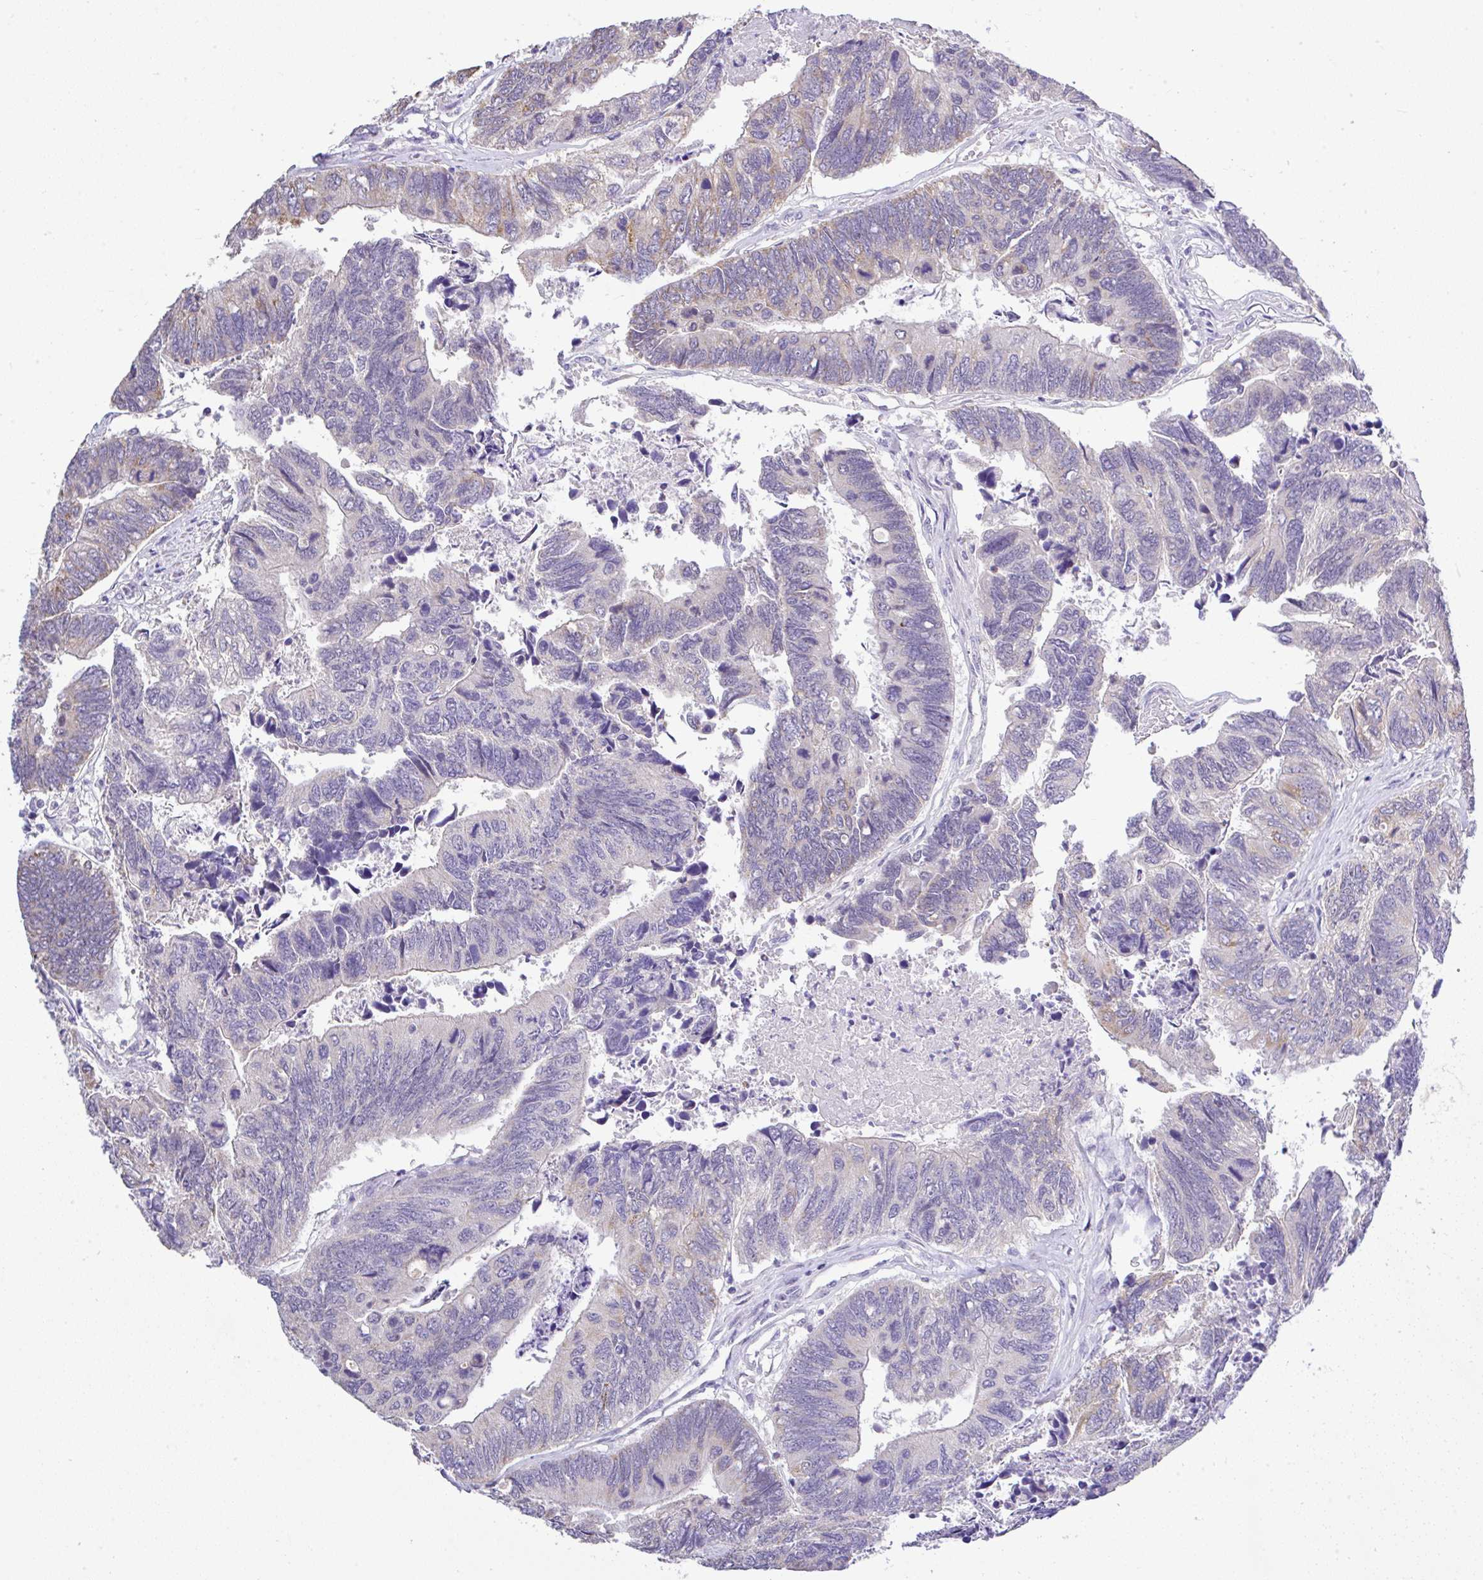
{"staining": {"intensity": "moderate", "quantity": "<25%", "location": "cytoplasmic/membranous"}, "tissue": "colorectal cancer", "cell_type": "Tumor cells", "image_type": "cancer", "snomed": [{"axis": "morphology", "description": "Adenocarcinoma, NOS"}, {"axis": "topography", "description": "Colon"}], "caption": "Protein staining reveals moderate cytoplasmic/membranous staining in approximately <25% of tumor cells in colorectal adenocarcinoma.", "gene": "CTU1", "patient": {"sex": "female", "age": 67}}